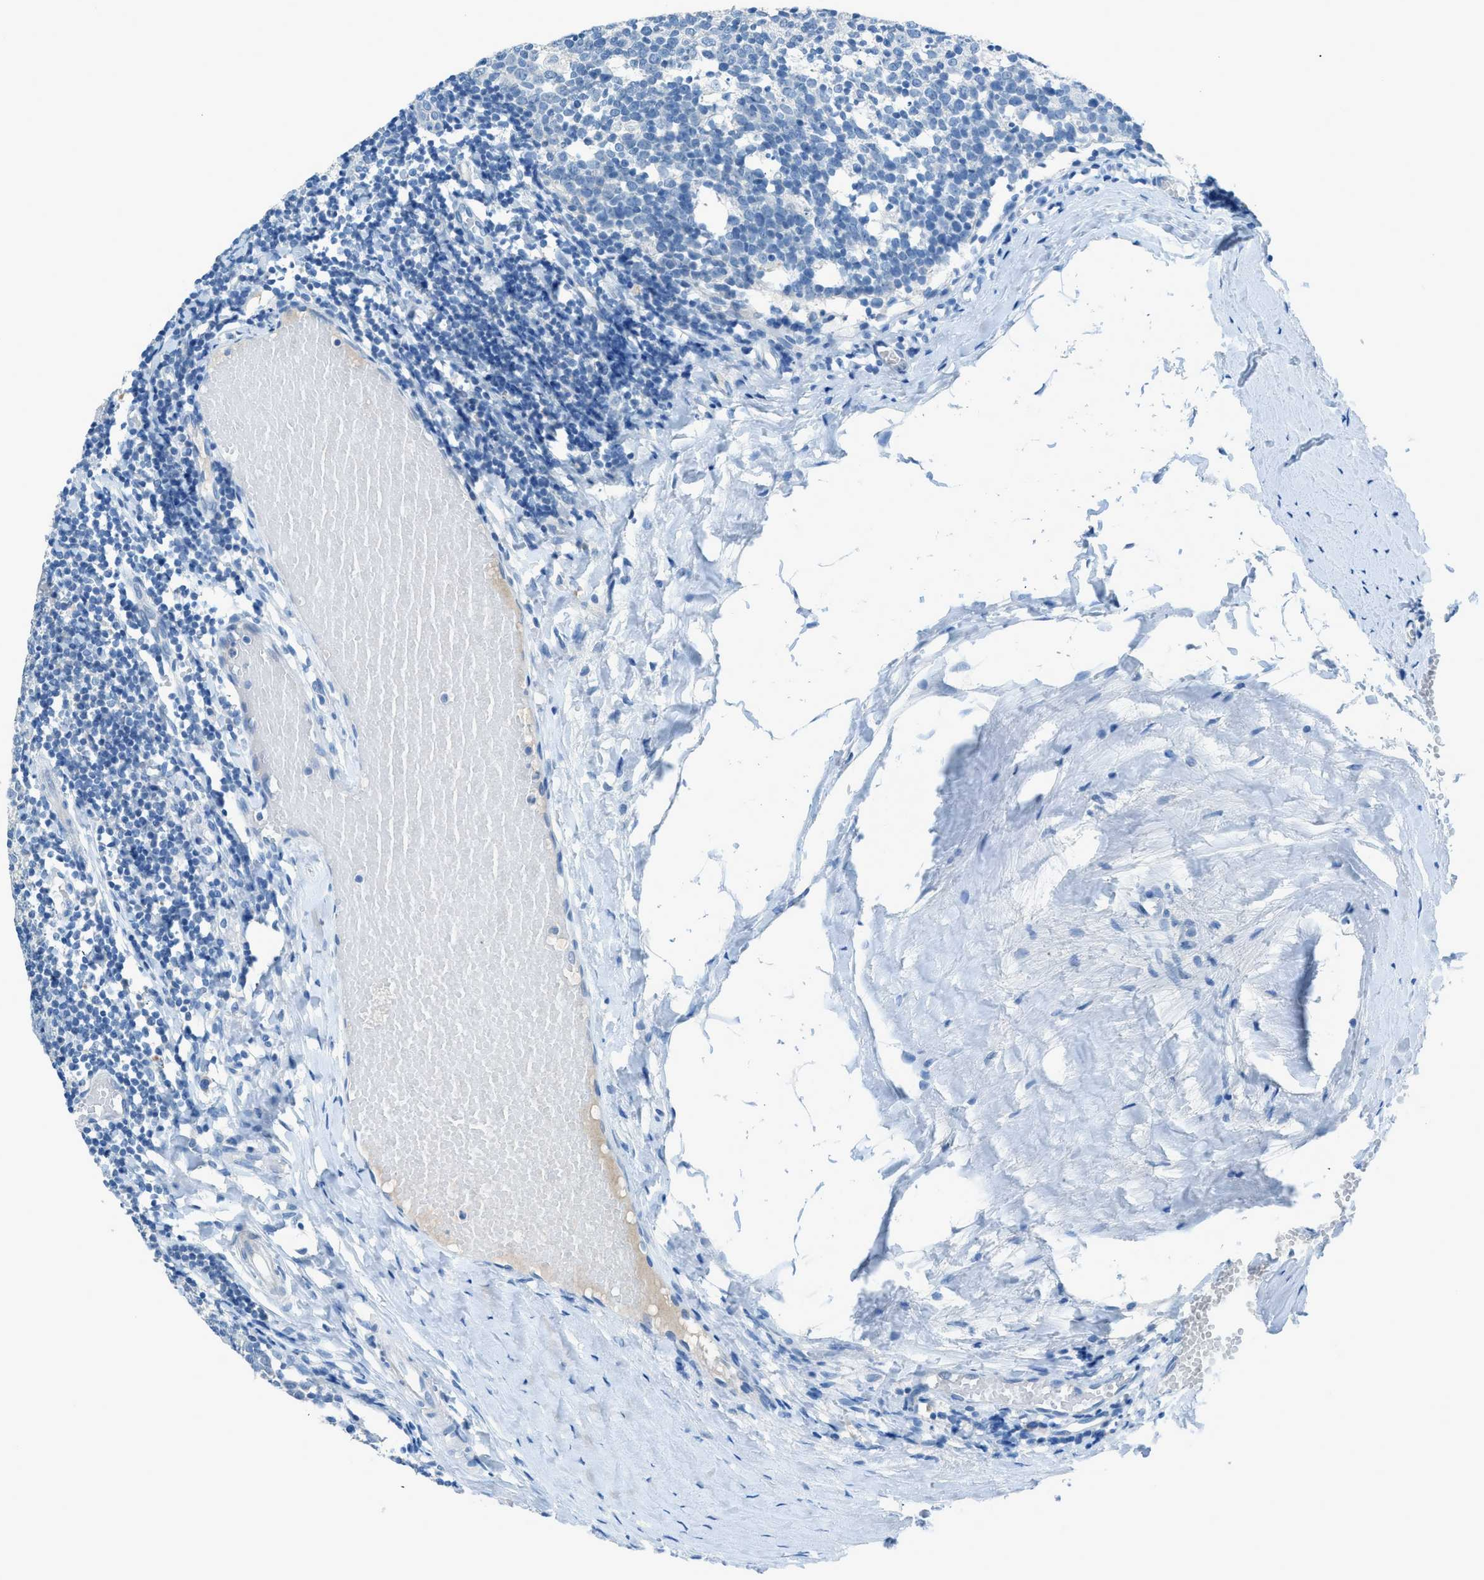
{"staining": {"intensity": "negative", "quantity": "none", "location": "none"}, "tissue": "tonsil", "cell_type": "Germinal center cells", "image_type": "normal", "snomed": [{"axis": "morphology", "description": "Normal tissue, NOS"}, {"axis": "topography", "description": "Tonsil"}], "caption": "High magnification brightfield microscopy of unremarkable tonsil stained with DAB (brown) and counterstained with hematoxylin (blue): germinal center cells show no significant staining.", "gene": "ACAN", "patient": {"sex": "female", "age": 19}}